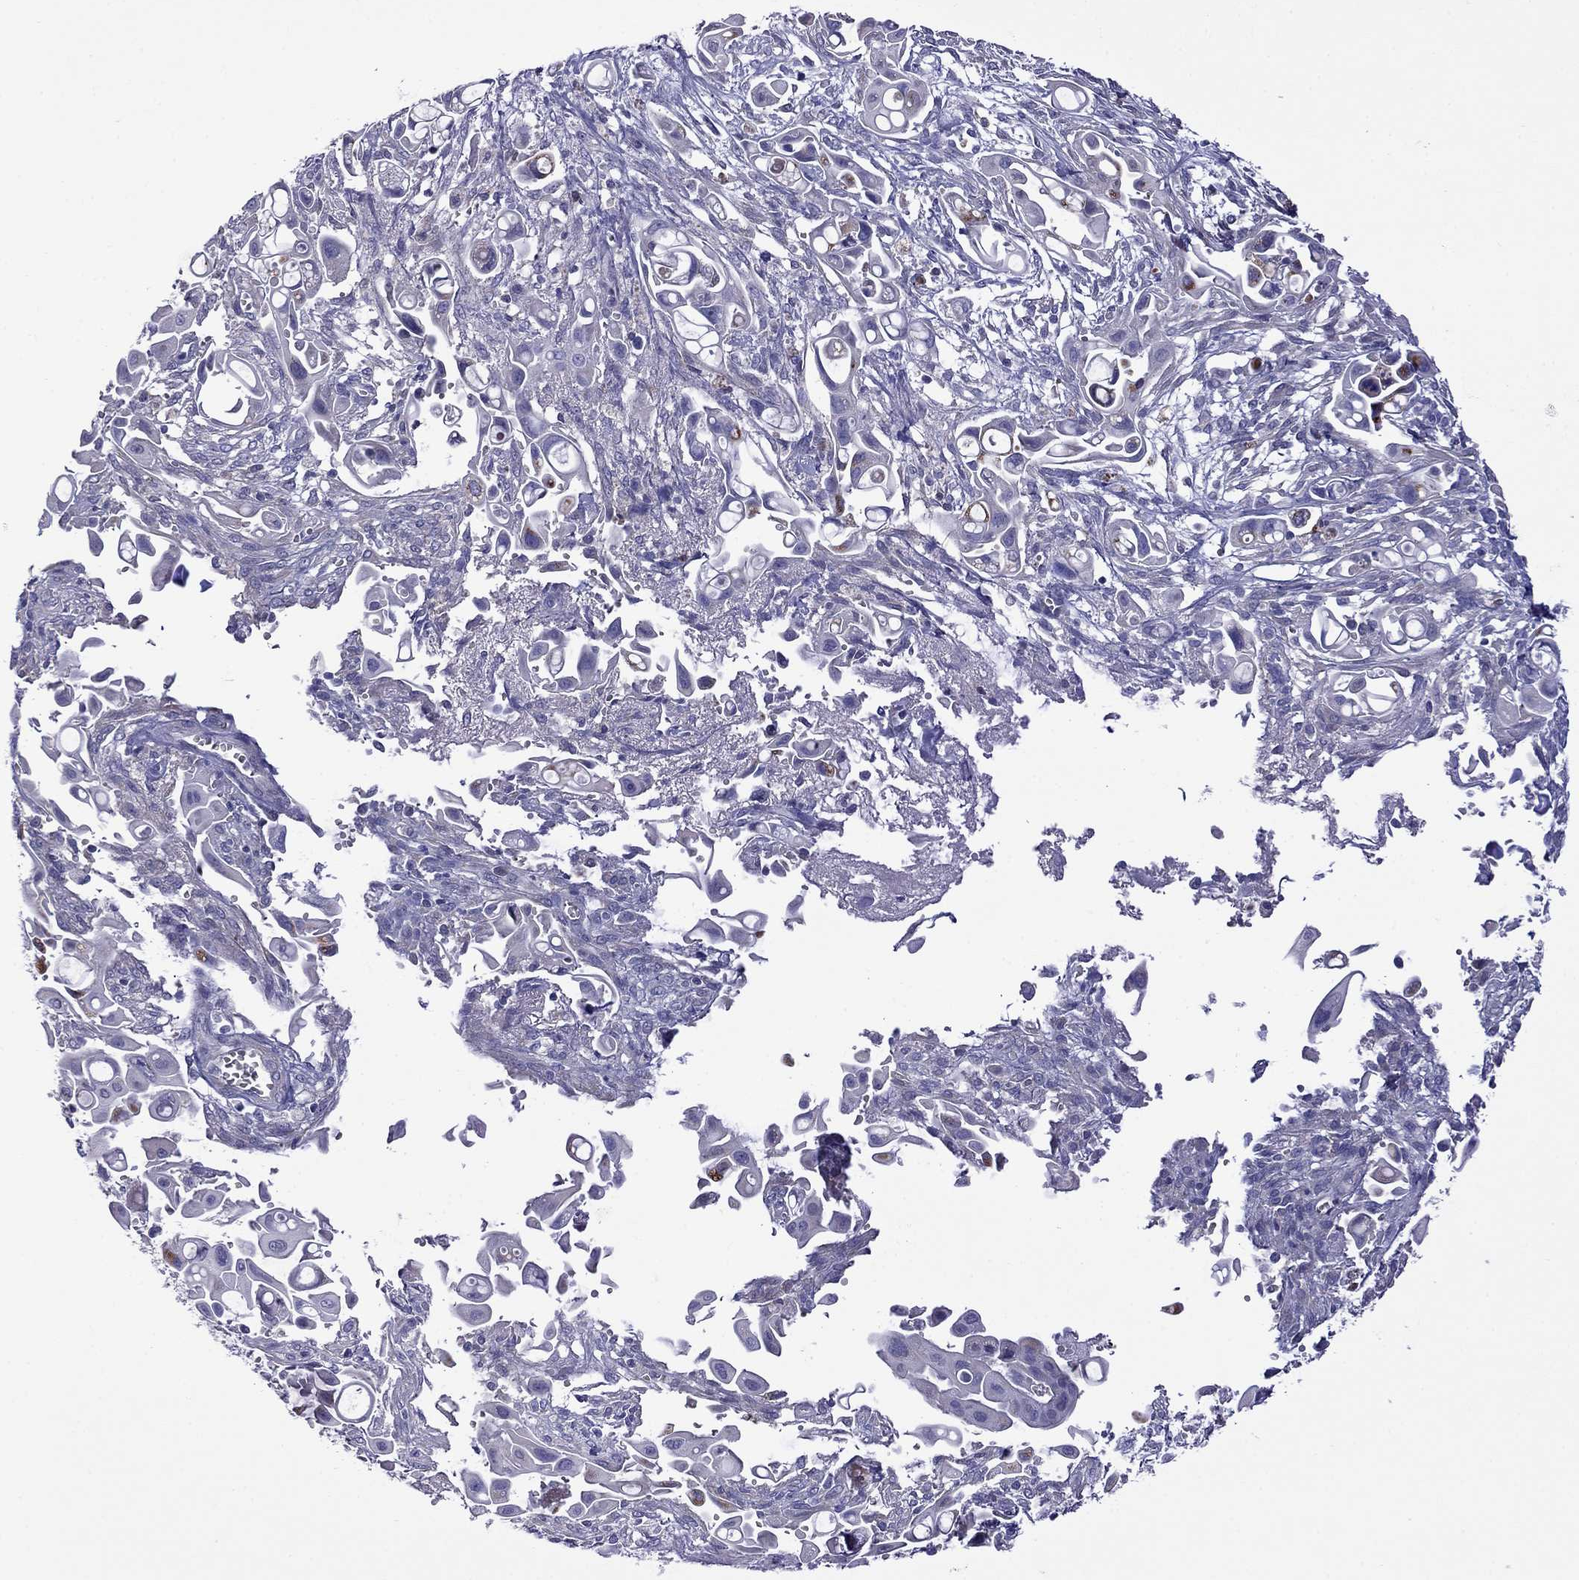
{"staining": {"intensity": "negative", "quantity": "none", "location": "none"}, "tissue": "pancreatic cancer", "cell_type": "Tumor cells", "image_type": "cancer", "snomed": [{"axis": "morphology", "description": "Adenocarcinoma, NOS"}, {"axis": "topography", "description": "Pancreas"}], "caption": "Pancreatic cancer (adenocarcinoma) was stained to show a protein in brown. There is no significant staining in tumor cells. (DAB (3,3'-diaminobenzidine) immunohistochemistry visualized using brightfield microscopy, high magnification).", "gene": "STAR", "patient": {"sex": "male", "age": 50}}